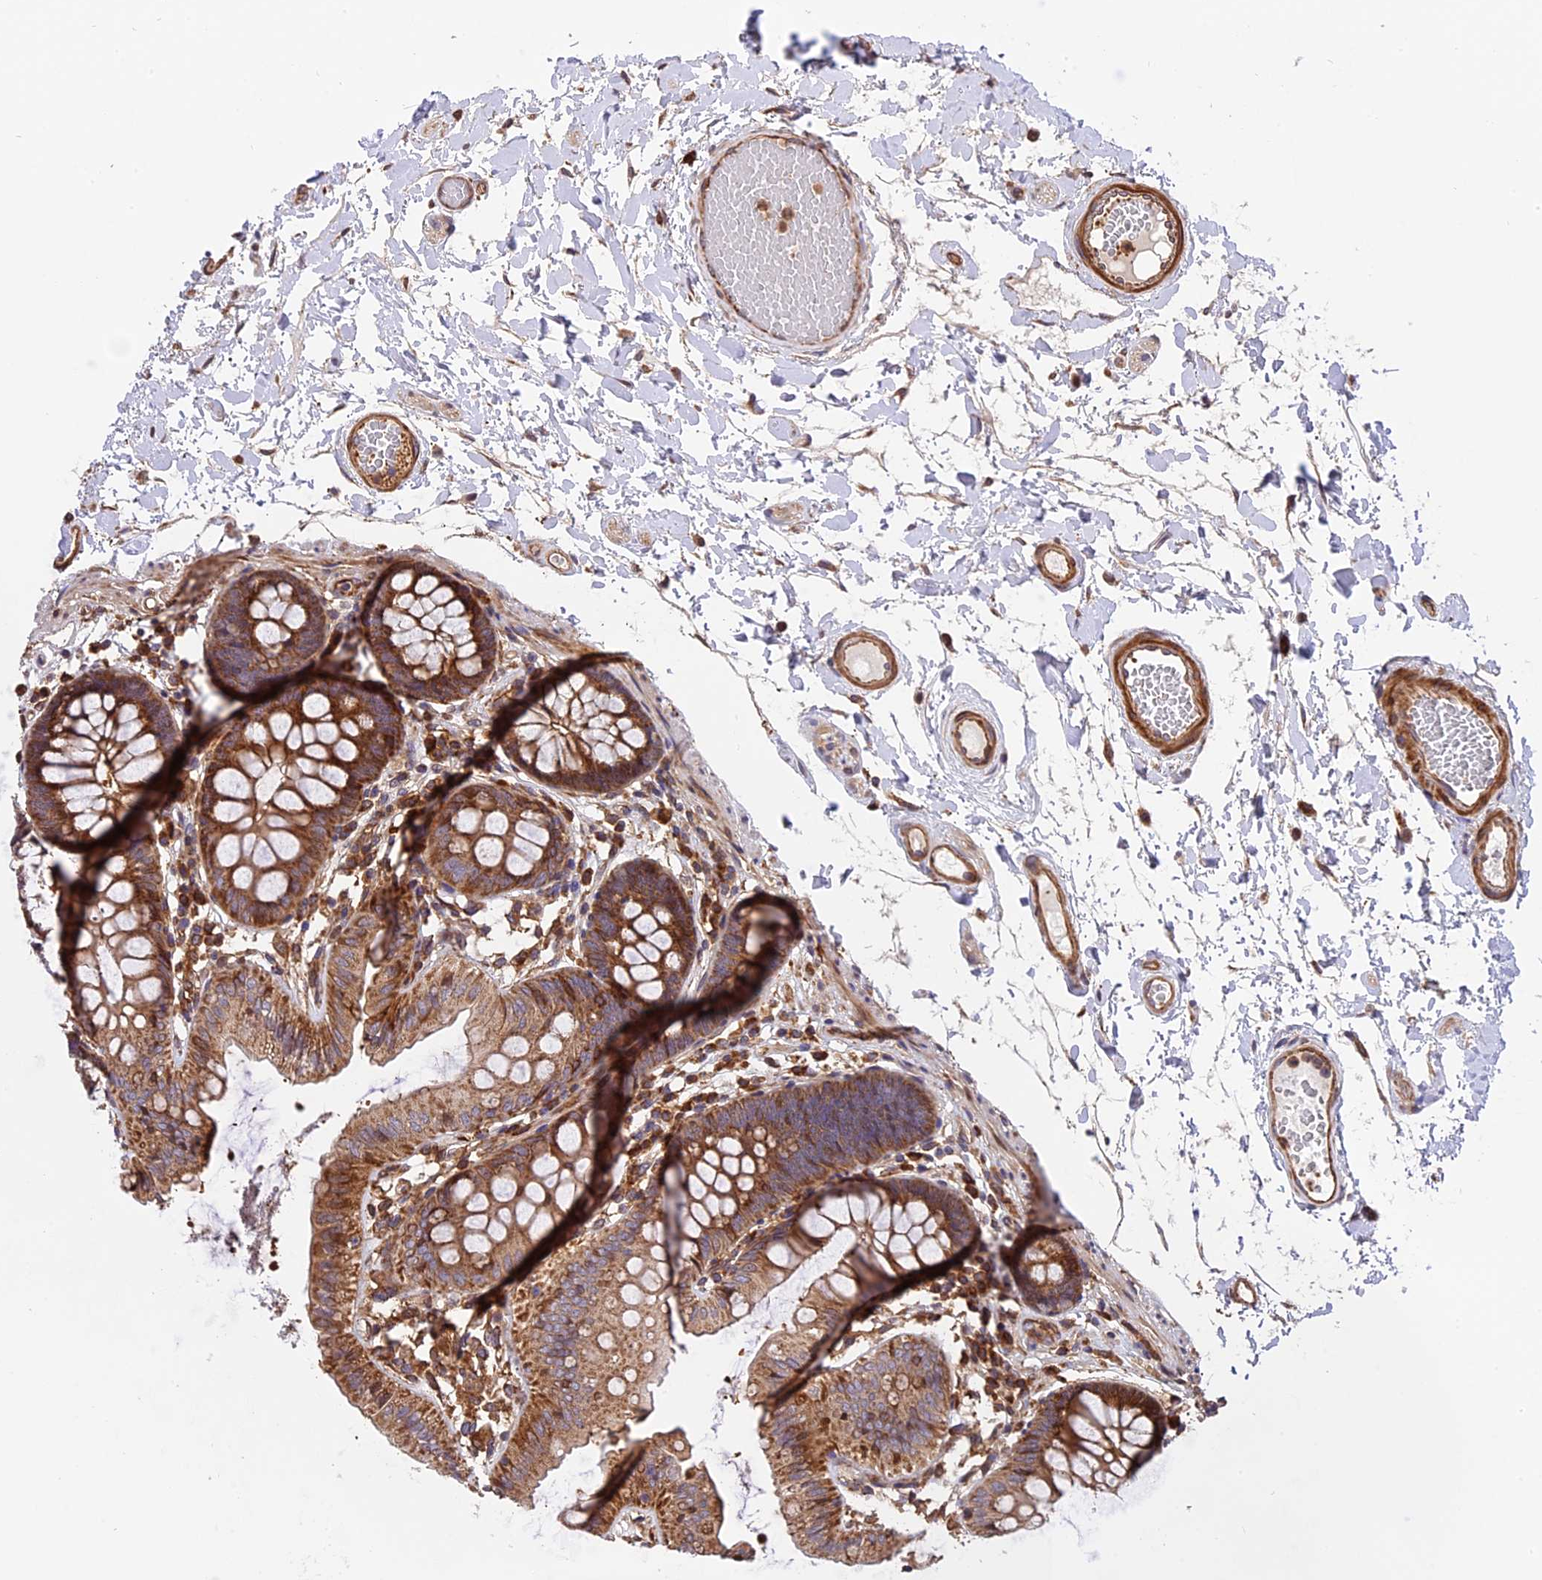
{"staining": {"intensity": "moderate", "quantity": ">75%", "location": "cytoplasmic/membranous"}, "tissue": "colon", "cell_type": "Endothelial cells", "image_type": "normal", "snomed": [{"axis": "morphology", "description": "Normal tissue, NOS"}, {"axis": "topography", "description": "Colon"}], "caption": "DAB immunohistochemical staining of unremarkable colon exhibits moderate cytoplasmic/membranous protein positivity in approximately >75% of endothelial cells.", "gene": "HERPUD1", "patient": {"sex": "male", "age": 84}}